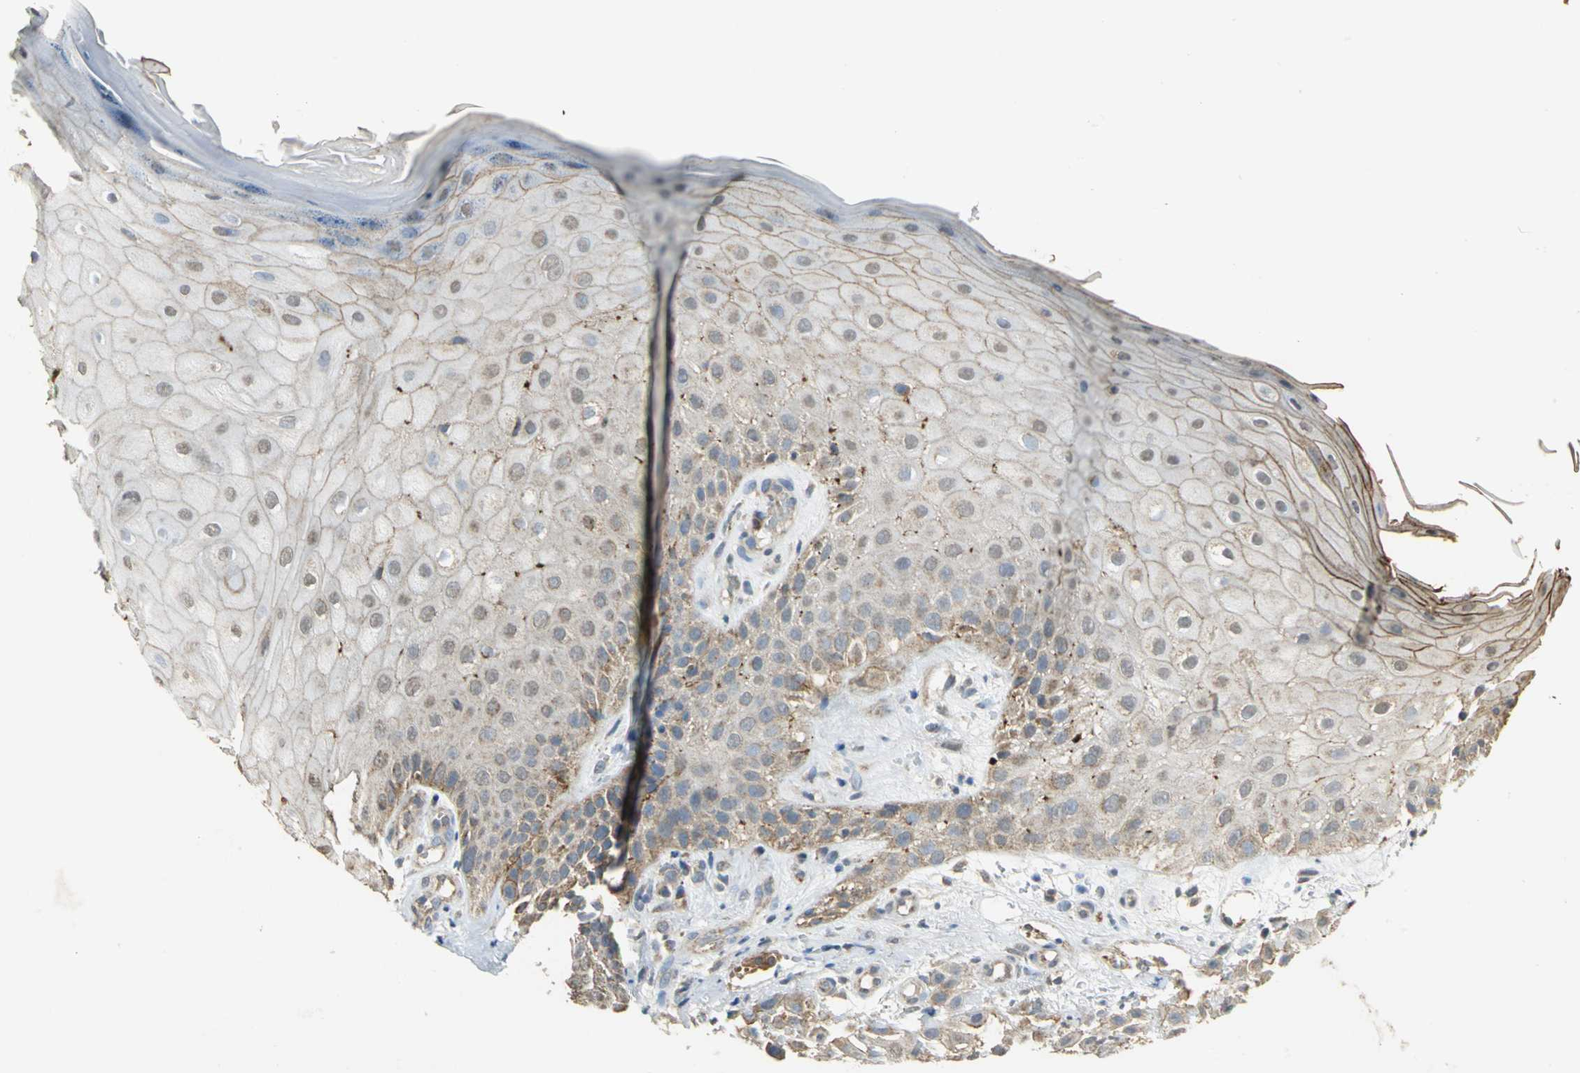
{"staining": {"intensity": "weak", "quantity": ">75%", "location": "cytoplasmic/membranous"}, "tissue": "skin cancer", "cell_type": "Tumor cells", "image_type": "cancer", "snomed": [{"axis": "morphology", "description": "Squamous cell carcinoma, NOS"}, {"axis": "topography", "description": "Skin"}], "caption": "An image of human skin cancer (squamous cell carcinoma) stained for a protein exhibits weak cytoplasmic/membranous brown staining in tumor cells.", "gene": "NDUFB5", "patient": {"sex": "female", "age": 42}}